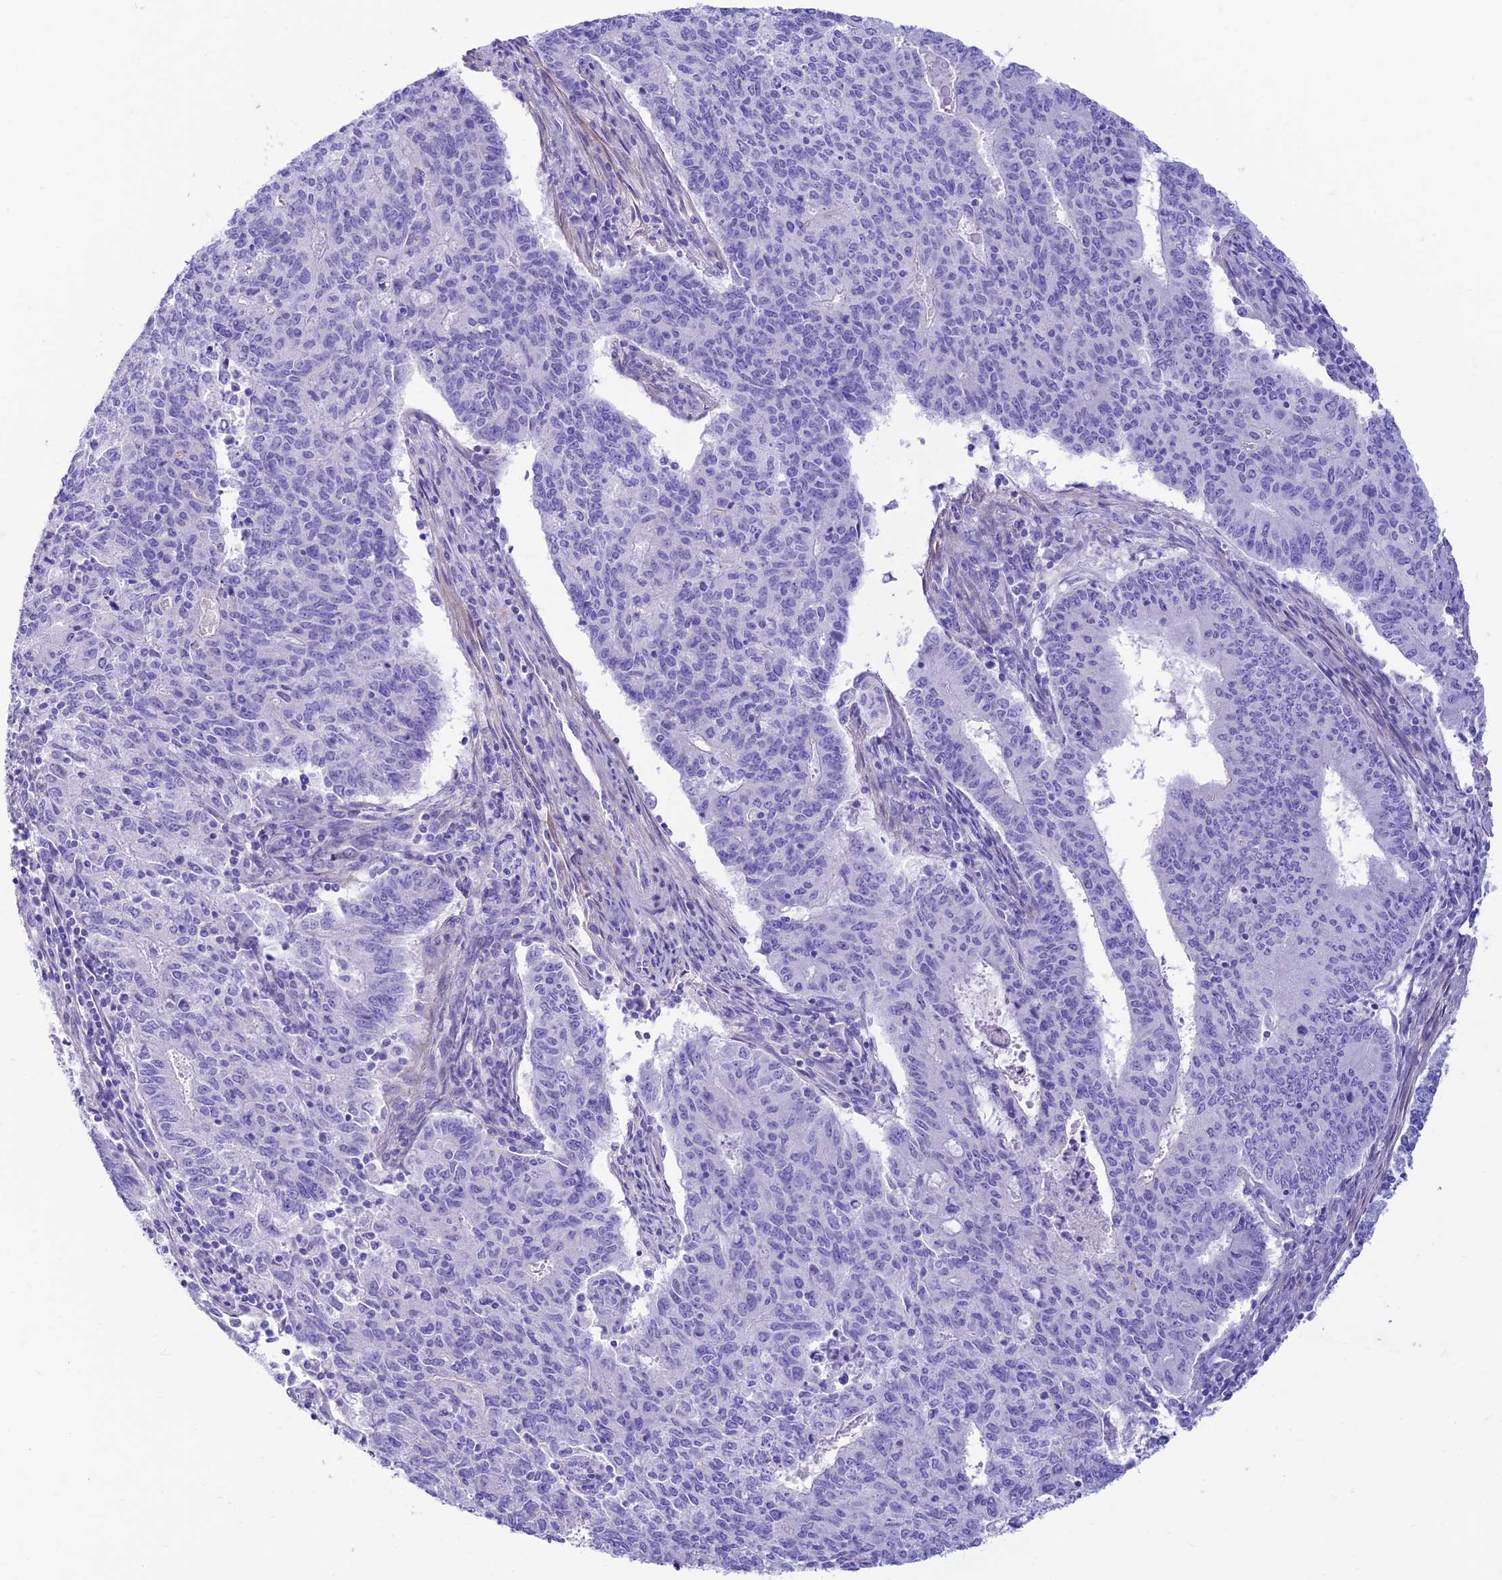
{"staining": {"intensity": "negative", "quantity": "none", "location": "none"}, "tissue": "endometrial cancer", "cell_type": "Tumor cells", "image_type": "cancer", "snomed": [{"axis": "morphology", "description": "Adenocarcinoma, NOS"}, {"axis": "topography", "description": "Endometrium"}], "caption": "IHC image of human endometrial cancer stained for a protein (brown), which shows no positivity in tumor cells.", "gene": "PRNP", "patient": {"sex": "female", "age": 59}}